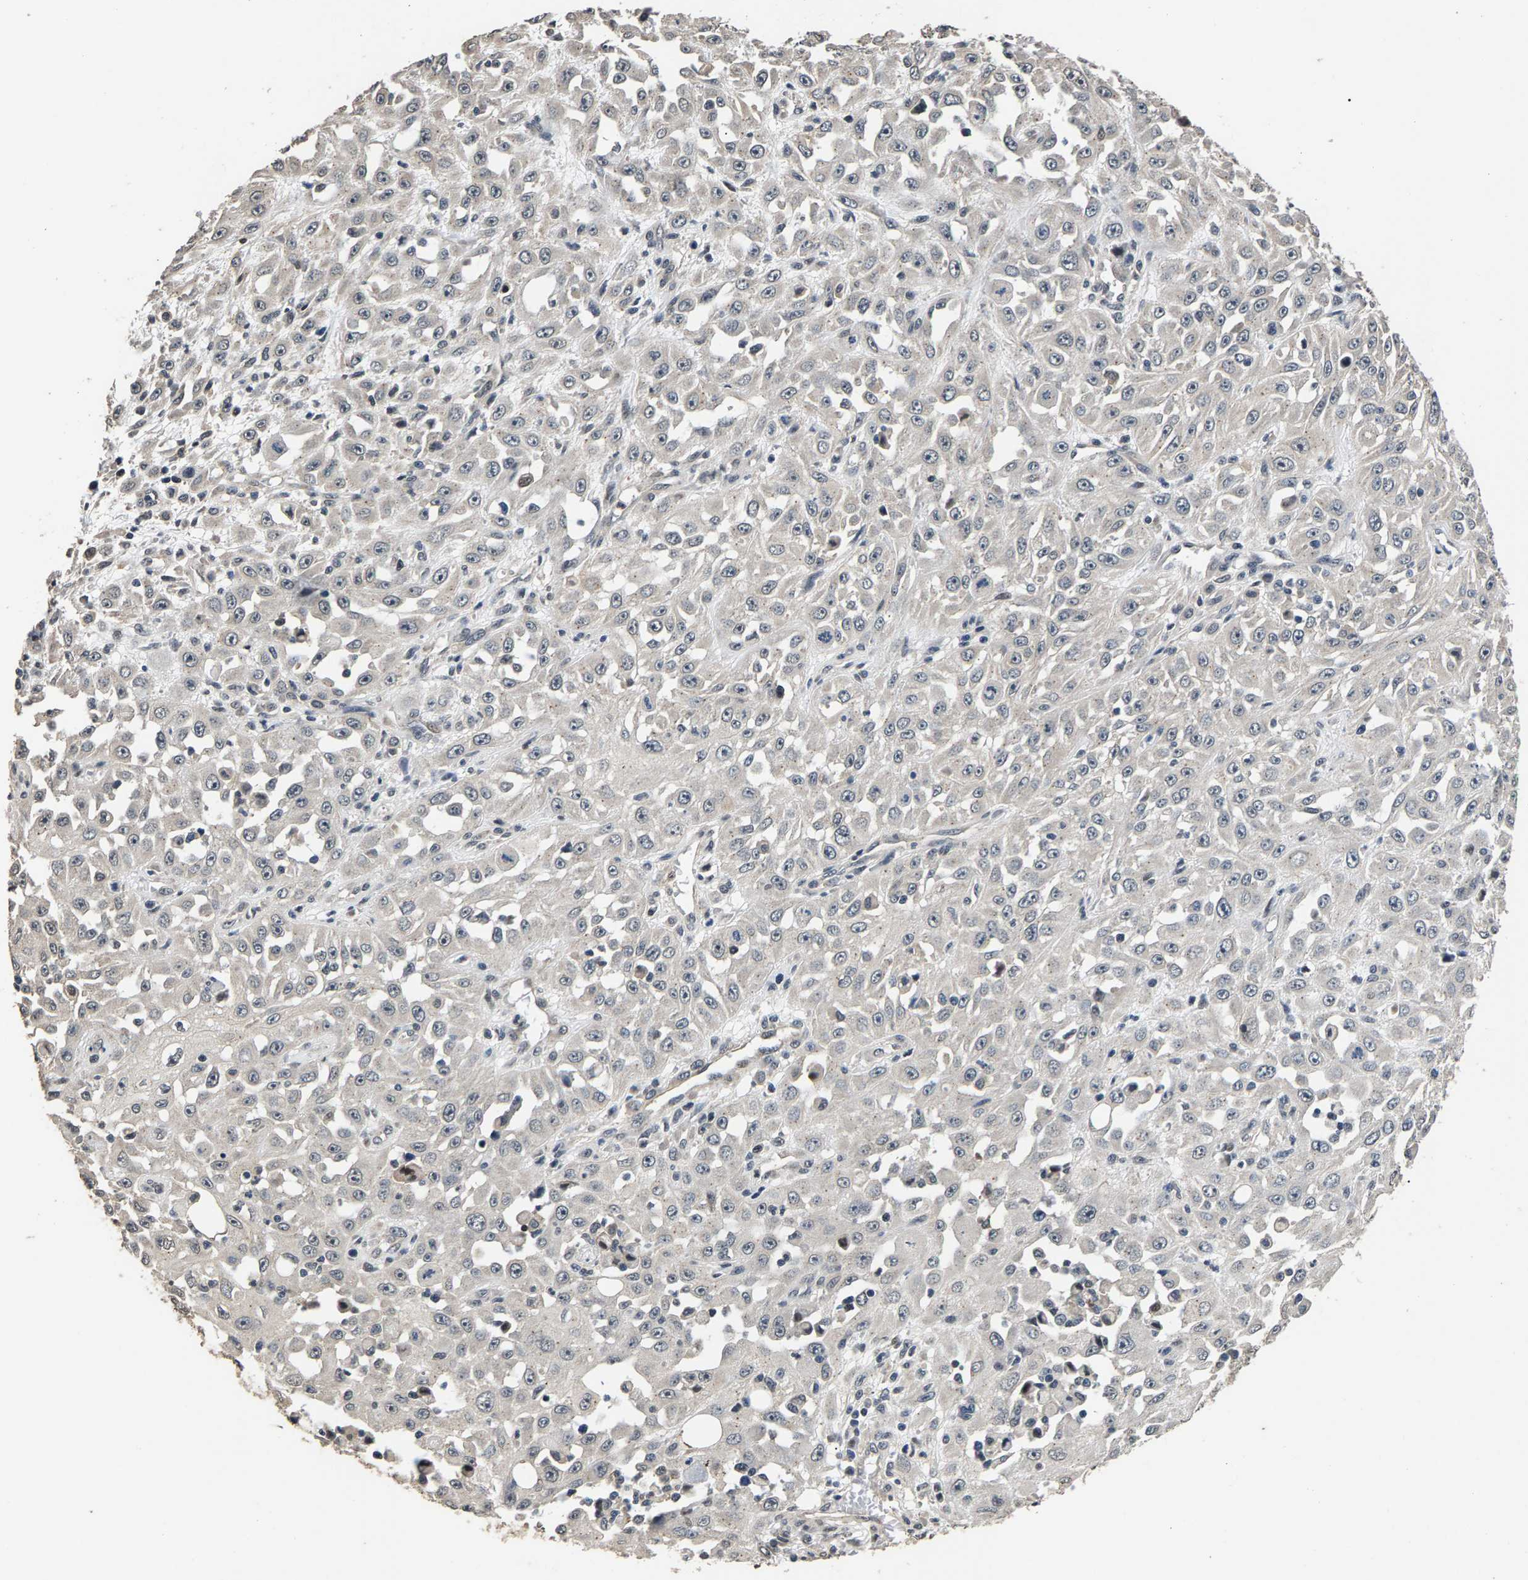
{"staining": {"intensity": "negative", "quantity": "none", "location": "none"}, "tissue": "skin cancer", "cell_type": "Tumor cells", "image_type": "cancer", "snomed": [{"axis": "morphology", "description": "Squamous cell carcinoma, NOS"}, {"axis": "morphology", "description": "Squamous cell carcinoma, metastatic, NOS"}, {"axis": "topography", "description": "Skin"}, {"axis": "topography", "description": "Lymph node"}], "caption": "A high-resolution photomicrograph shows immunohistochemistry staining of skin cancer, which displays no significant expression in tumor cells.", "gene": "RBM33", "patient": {"sex": "male", "age": 75}}